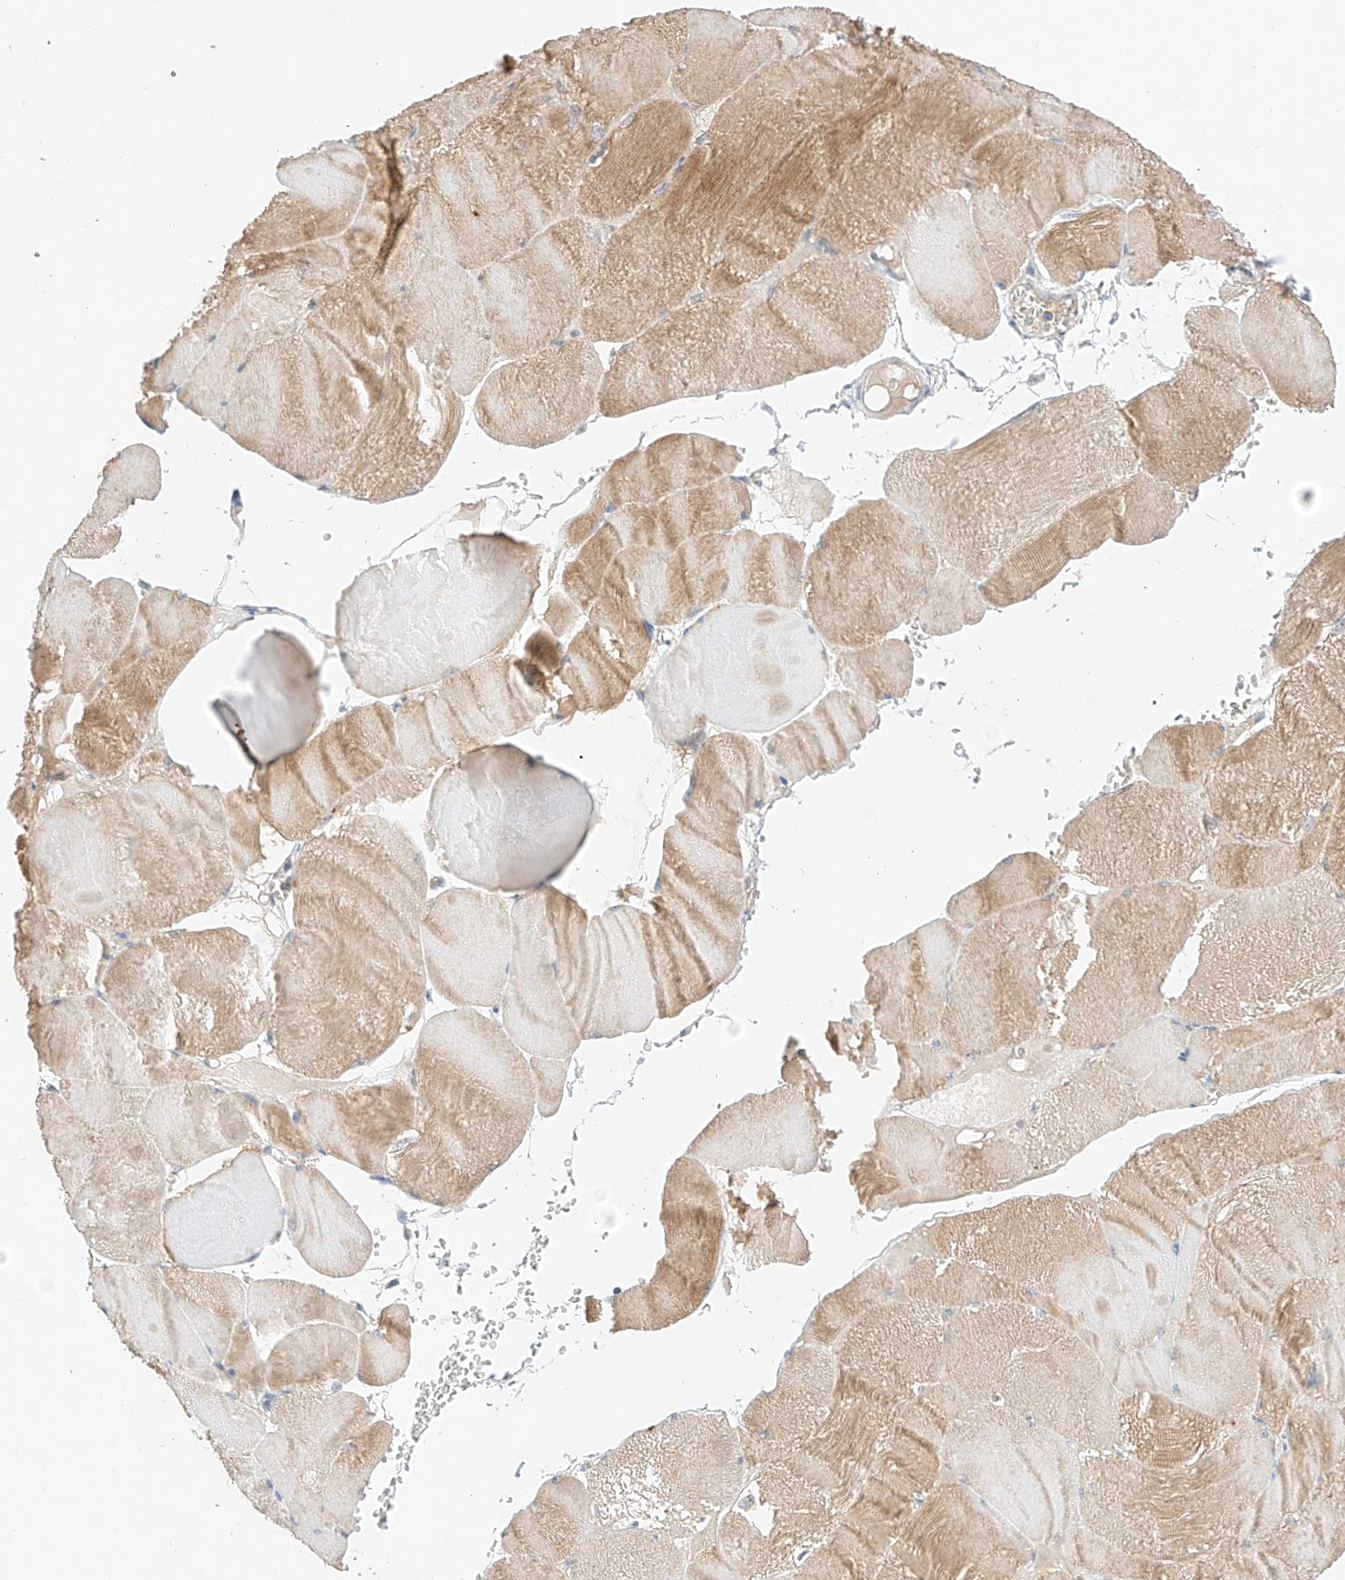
{"staining": {"intensity": "moderate", "quantity": "<25%", "location": "cytoplasmic/membranous"}, "tissue": "skeletal muscle", "cell_type": "Myocytes", "image_type": "normal", "snomed": [{"axis": "morphology", "description": "Normal tissue, NOS"}, {"axis": "morphology", "description": "Basal cell carcinoma"}, {"axis": "topography", "description": "Skeletal muscle"}], "caption": "Immunohistochemistry (IHC) of benign human skeletal muscle reveals low levels of moderate cytoplasmic/membranous staining in about <25% of myocytes. The staining was performed using DAB to visualize the protein expression in brown, while the nuclei were stained in blue with hematoxylin (Magnification: 20x).", "gene": "IL22RA2", "patient": {"sex": "female", "age": 64}}